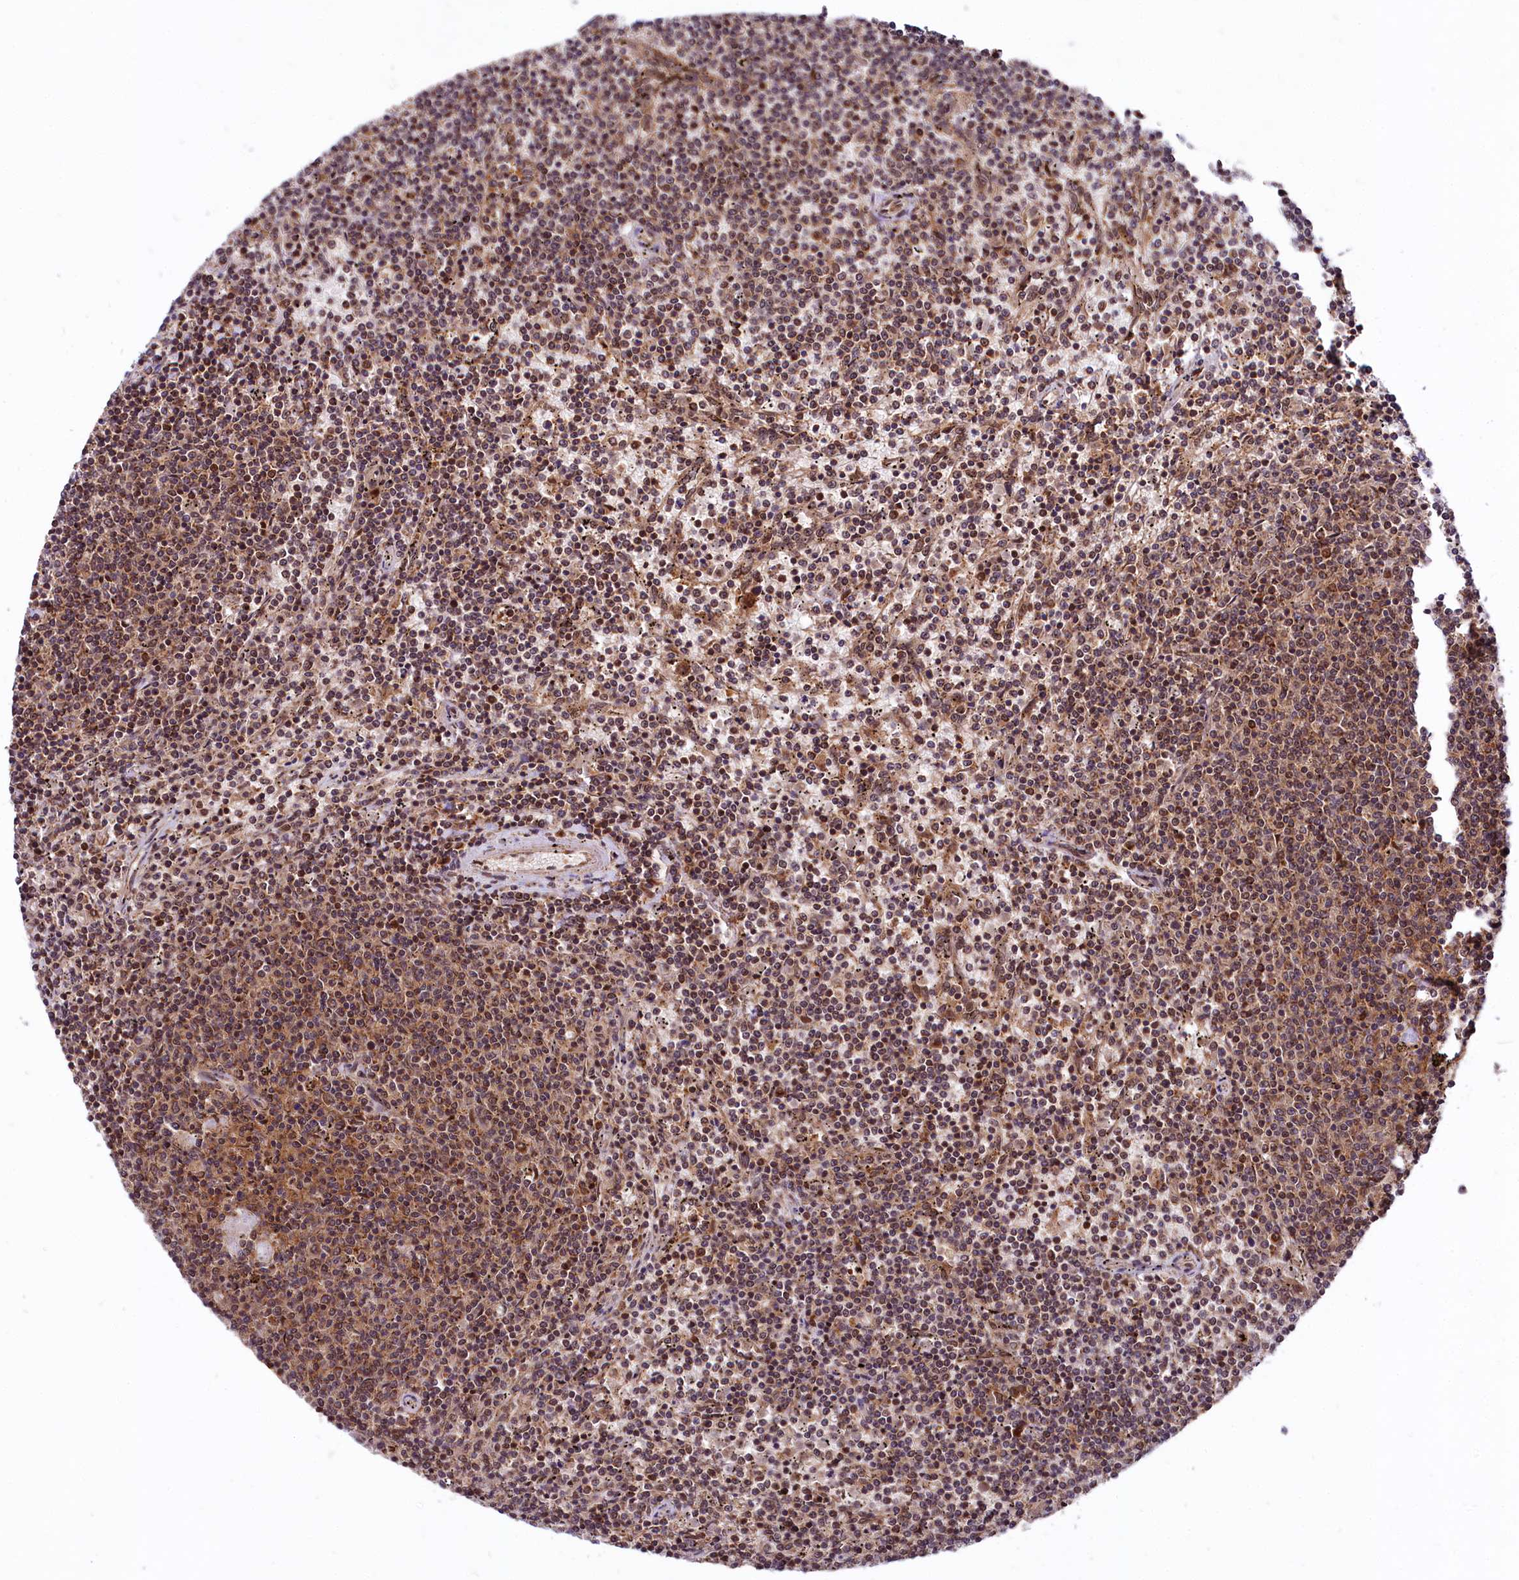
{"staining": {"intensity": "moderate", "quantity": ">75%", "location": "cytoplasmic/membranous,nuclear"}, "tissue": "lymphoma", "cell_type": "Tumor cells", "image_type": "cancer", "snomed": [{"axis": "morphology", "description": "Malignant lymphoma, non-Hodgkin's type, Low grade"}, {"axis": "topography", "description": "Spleen"}], "caption": "Malignant lymphoma, non-Hodgkin's type (low-grade) stained with a protein marker demonstrates moderate staining in tumor cells.", "gene": "UBE3A", "patient": {"sex": "female", "age": 50}}